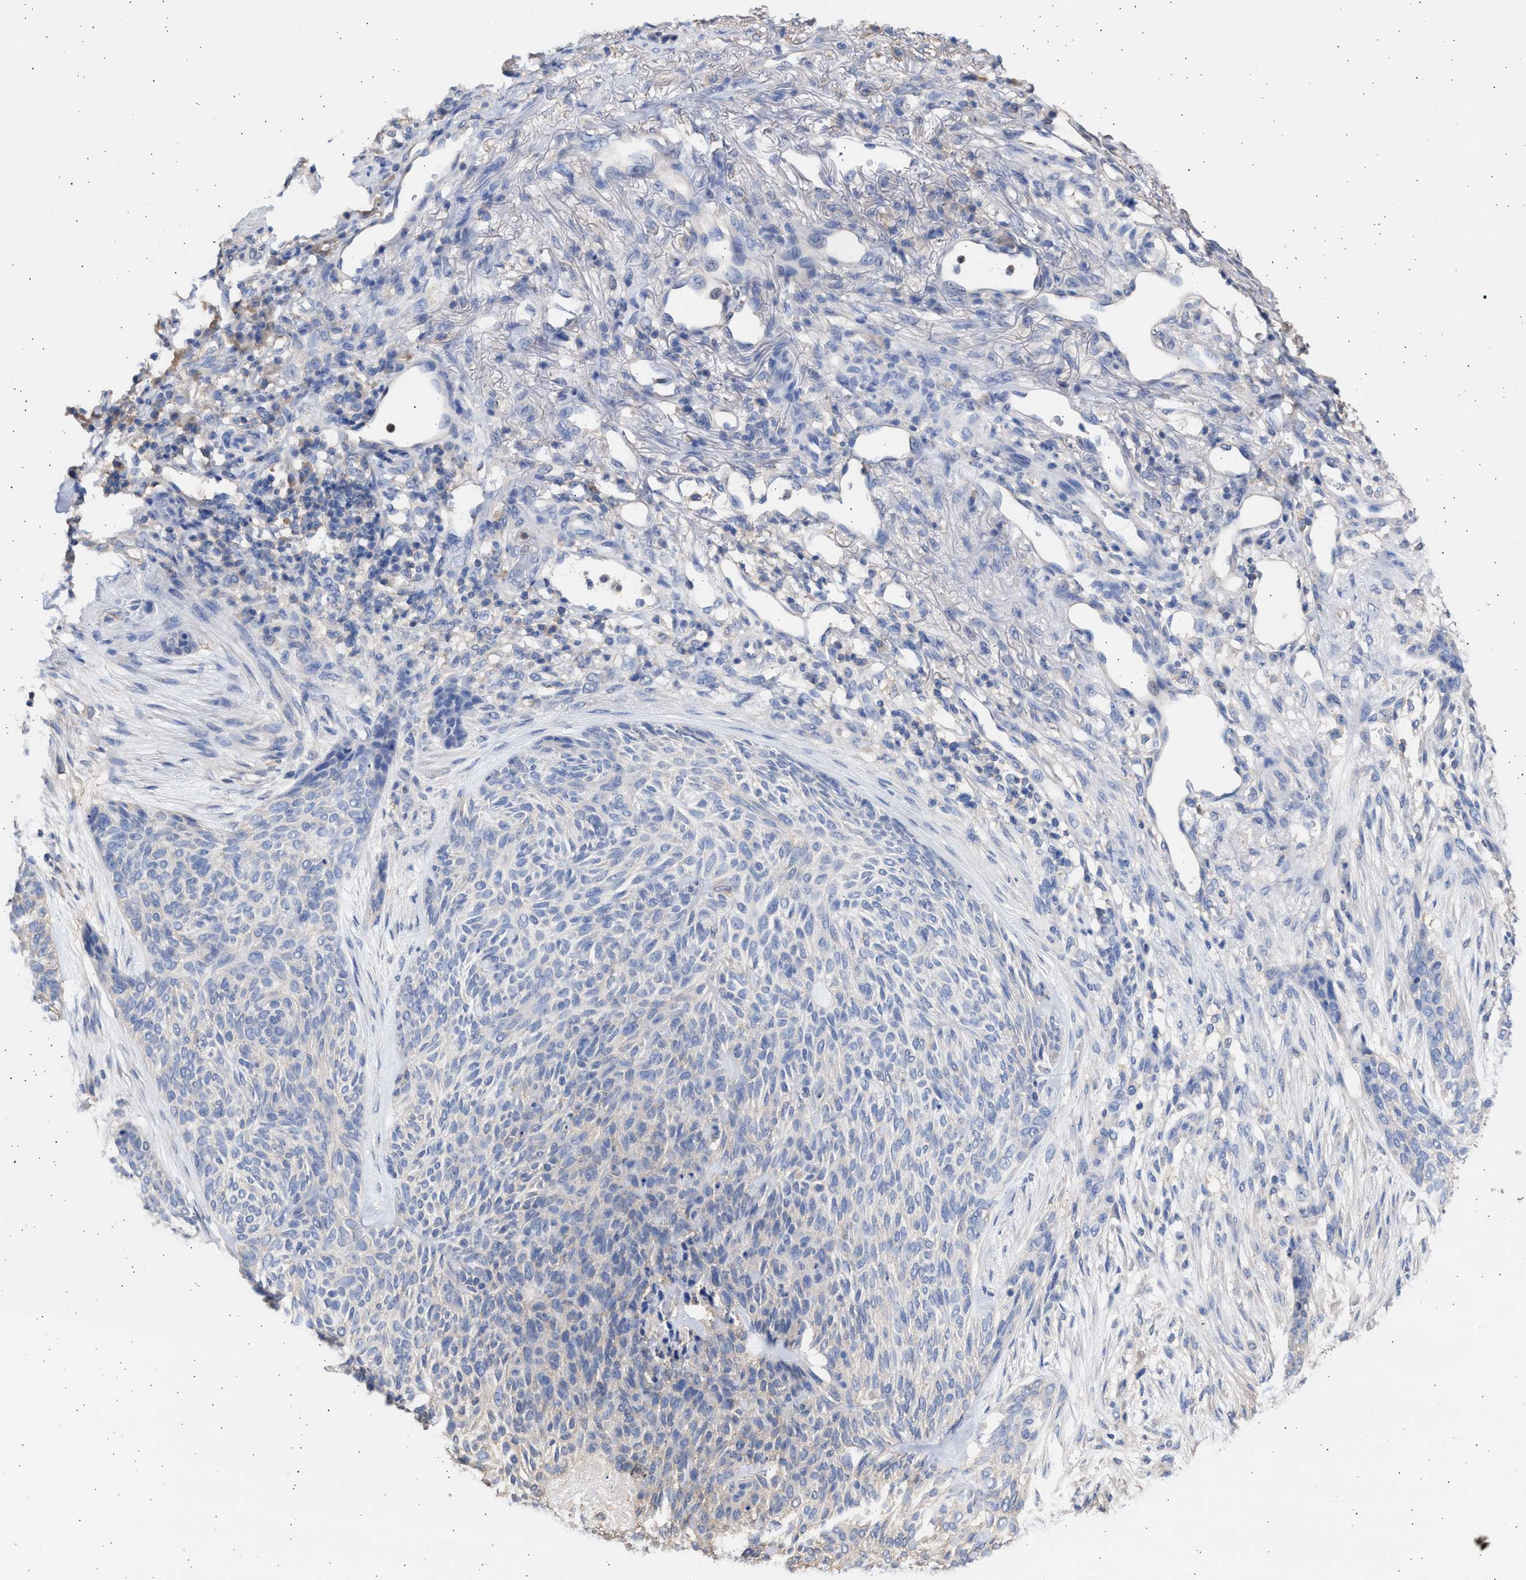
{"staining": {"intensity": "negative", "quantity": "none", "location": "none"}, "tissue": "skin cancer", "cell_type": "Tumor cells", "image_type": "cancer", "snomed": [{"axis": "morphology", "description": "Basal cell carcinoma"}, {"axis": "topography", "description": "Skin"}], "caption": "Skin cancer (basal cell carcinoma) stained for a protein using immunohistochemistry reveals no staining tumor cells.", "gene": "ALDOC", "patient": {"sex": "male", "age": 55}}